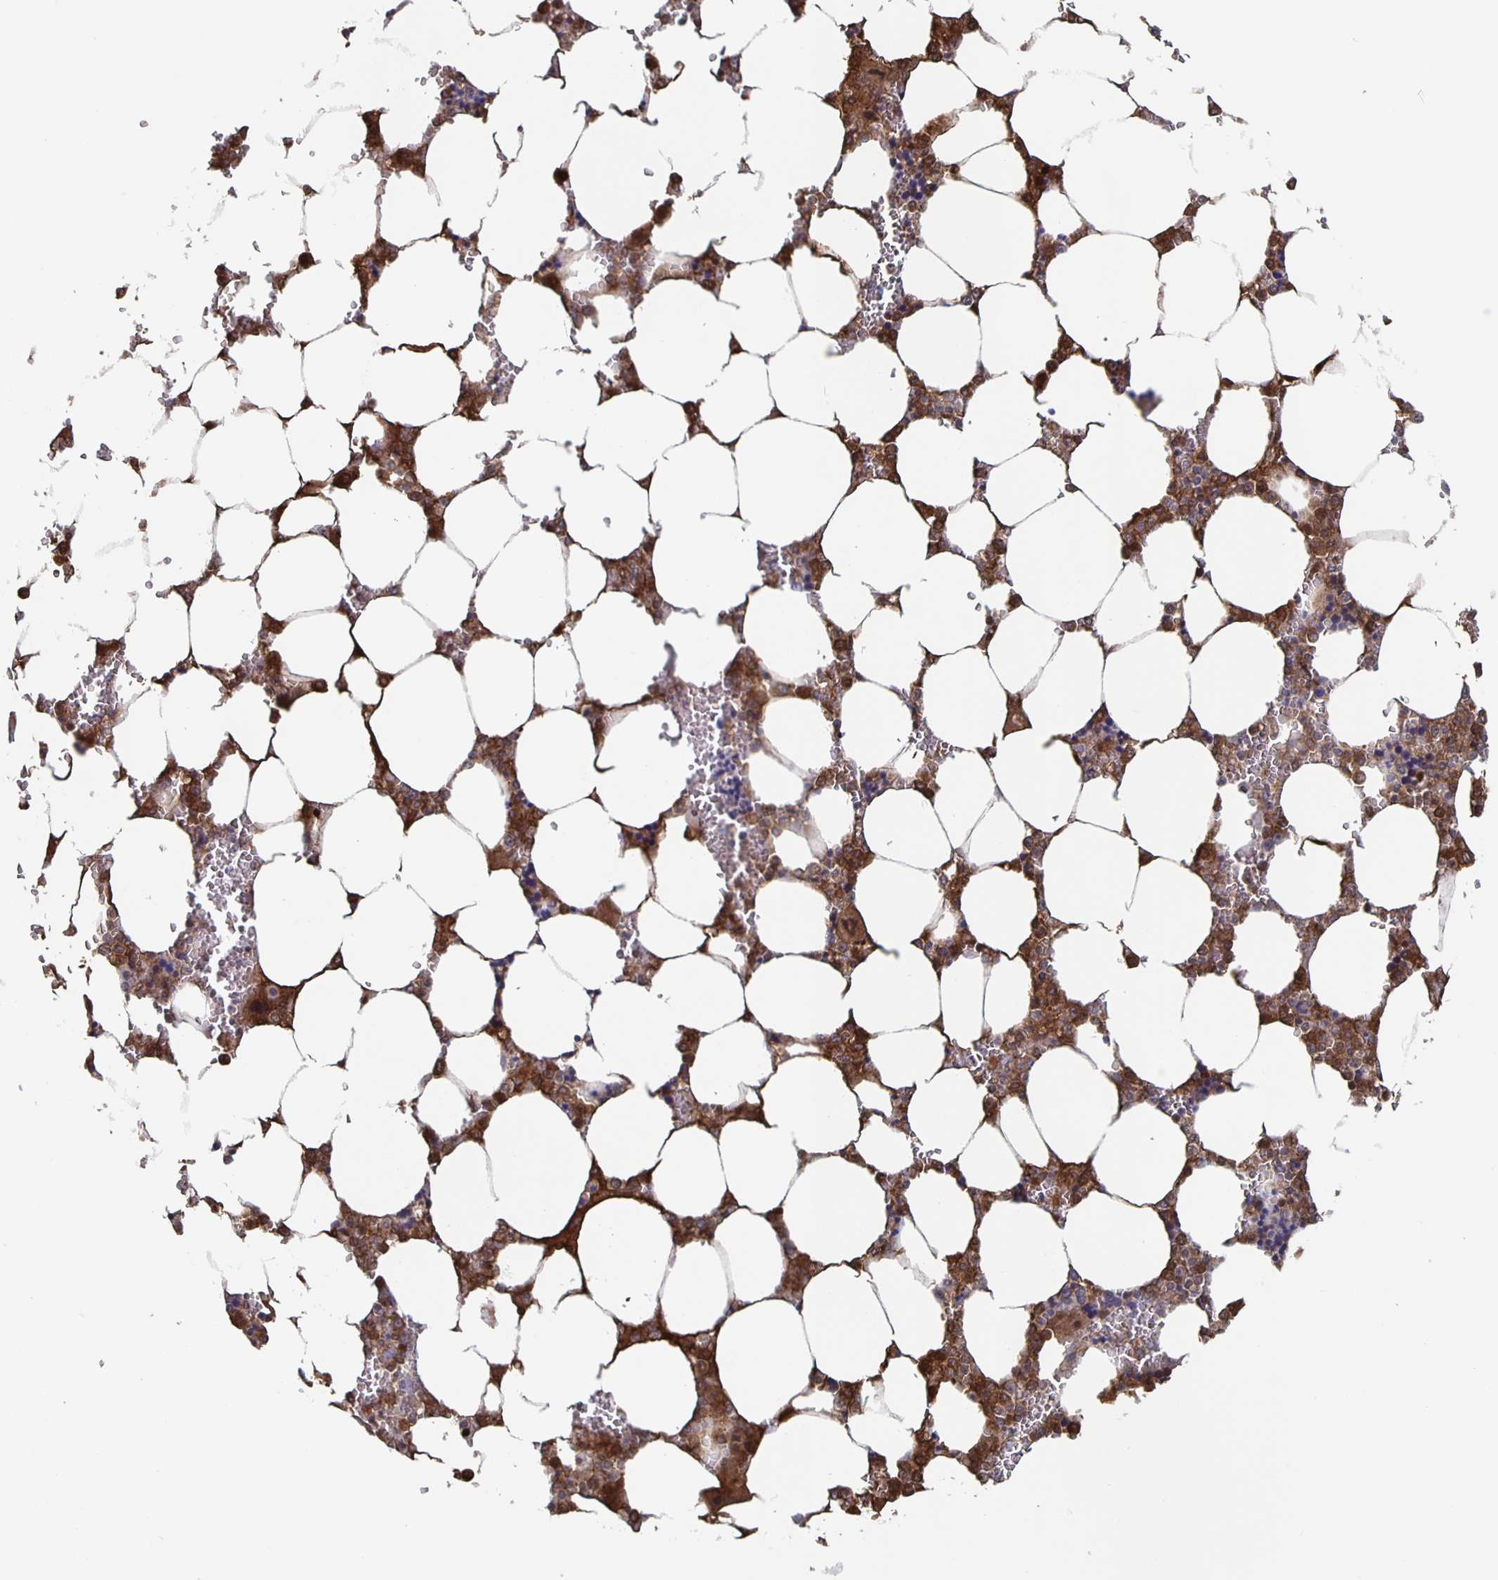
{"staining": {"intensity": "moderate", "quantity": "25%-75%", "location": "cytoplasmic/membranous"}, "tissue": "bone marrow", "cell_type": "Hematopoietic cells", "image_type": "normal", "snomed": [{"axis": "morphology", "description": "Normal tissue, NOS"}, {"axis": "topography", "description": "Bone marrow"}], "caption": "Hematopoietic cells show medium levels of moderate cytoplasmic/membranous positivity in about 25%-75% of cells in normal human bone marrow.", "gene": "FGA", "patient": {"sex": "male", "age": 64}}